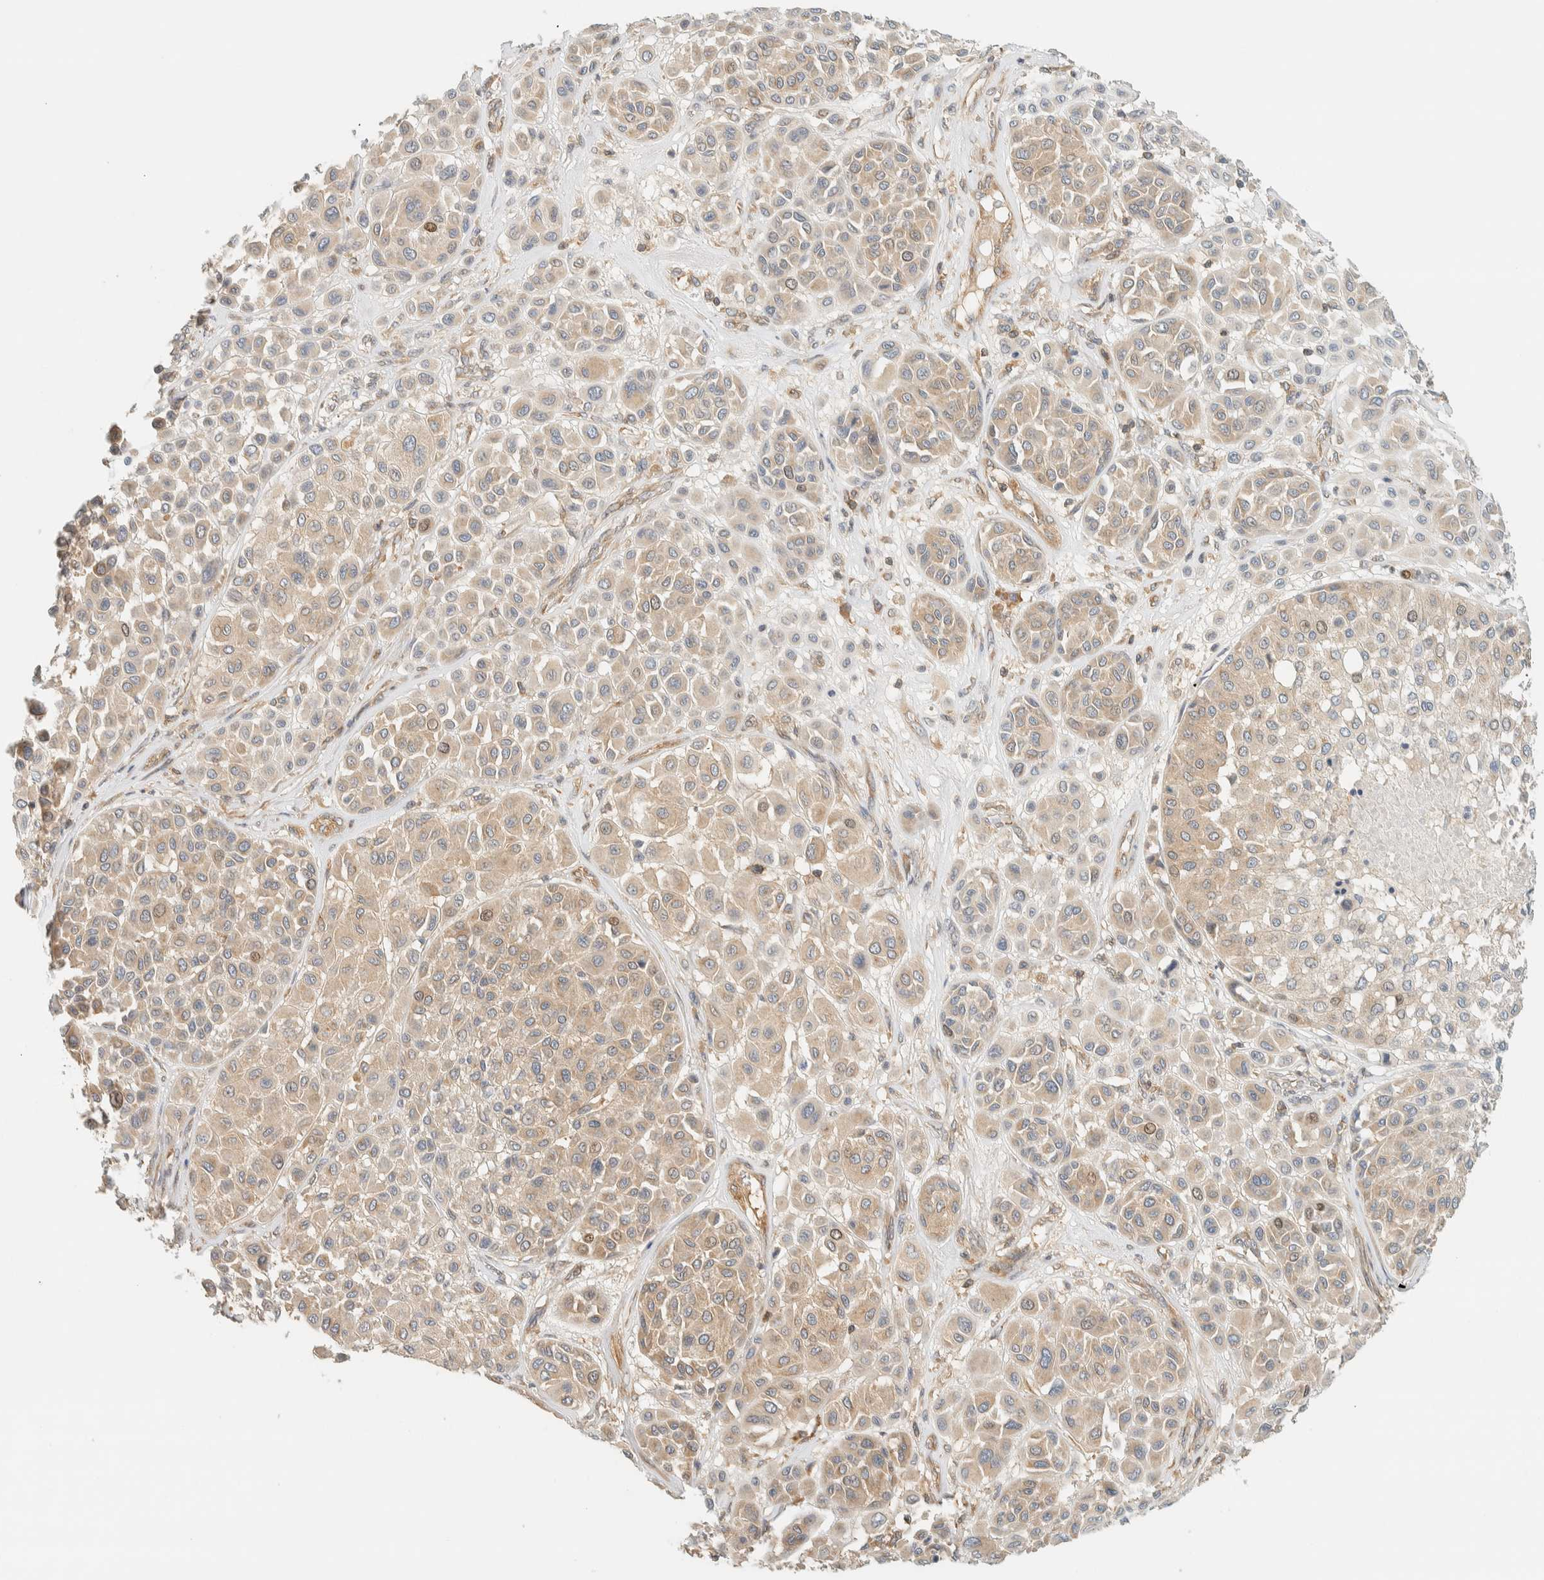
{"staining": {"intensity": "weak", "quantity": ">75%", "location": "cytoplasmic/membranous"}, "tissue": "melanoma", "cell_type": "Tumor cells", "image_type": "cancer", "snomed": [{"axis": "morphology", "description": "Malignant melanoma, Metastatic site"}, {"axis": "topography", "description": "Soft tissue"}], "caption": "IHC image of neoplastic tissue: melanoma stained using immunohistochemistry (IHC) shows low levels of weak protein expression localized specifically in the cytoplasmic/membranous of tumor cells, appearing as a cytoplasmic/membranous brown color.", "gene": "ARFGEF1", "patient": {"sex": "male", "age": 41}}